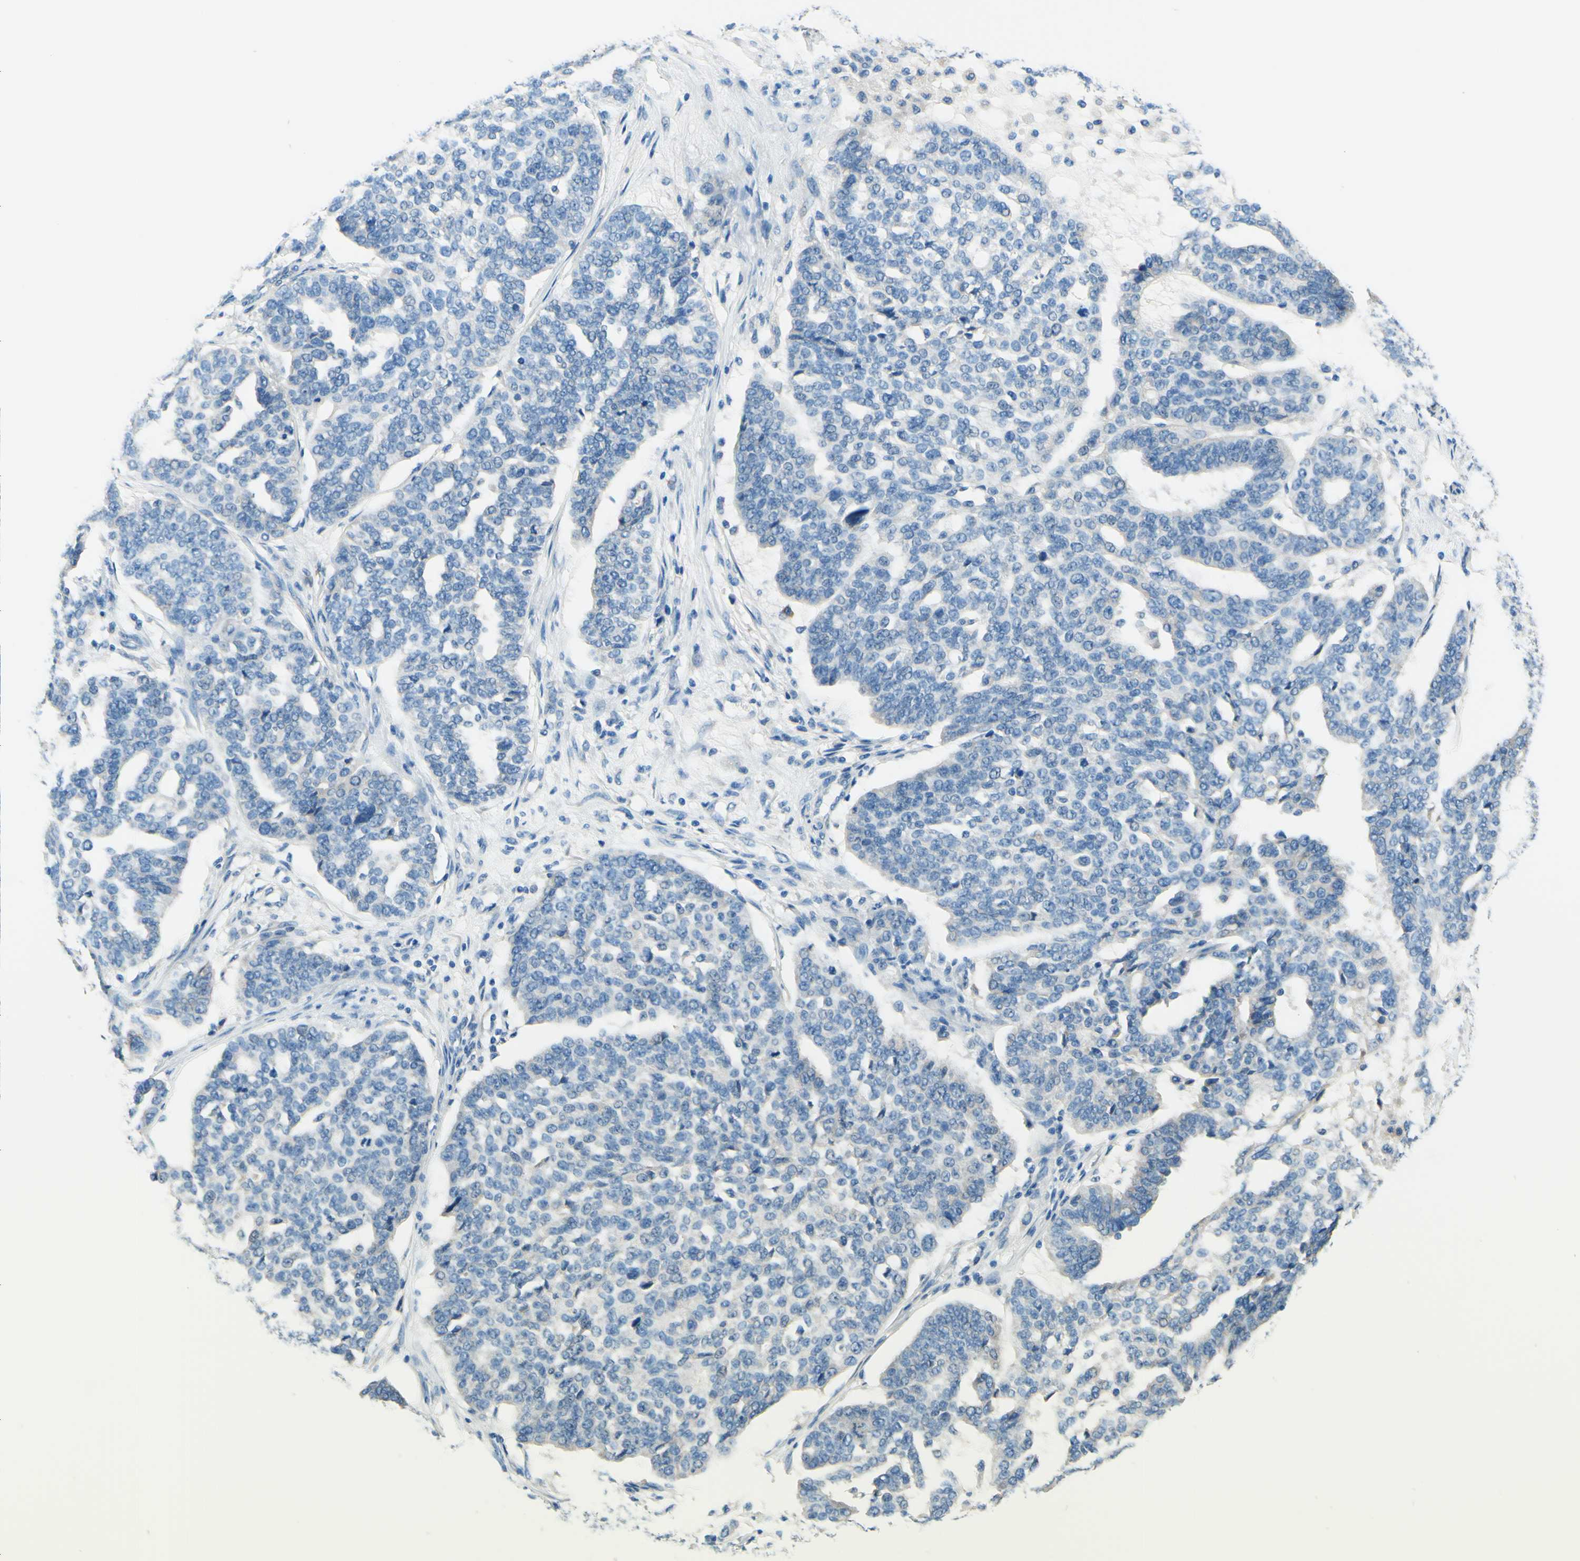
{"staining": {"intensity": "negative", "quantity": "none", "location": "none"}, "tissue": "ovarian cancer", "cell_type": "Tumor cells", "image_type": "cancer", "snomed": [{"axis": "morphology", "description": "Cystadenocarcinoma, serous, NOS"}, {"axis": "topography", "description": "Ovary"}], "caption": "Immunohistochemistry of human ovarian serous cystadenocarcinoma reveals no positivity in tumor cells. (DAB IHC visualized using brightfield microscopy, high magnification).", "gene": "PASD1", "patient": {"sex": "female", "age": 59}}